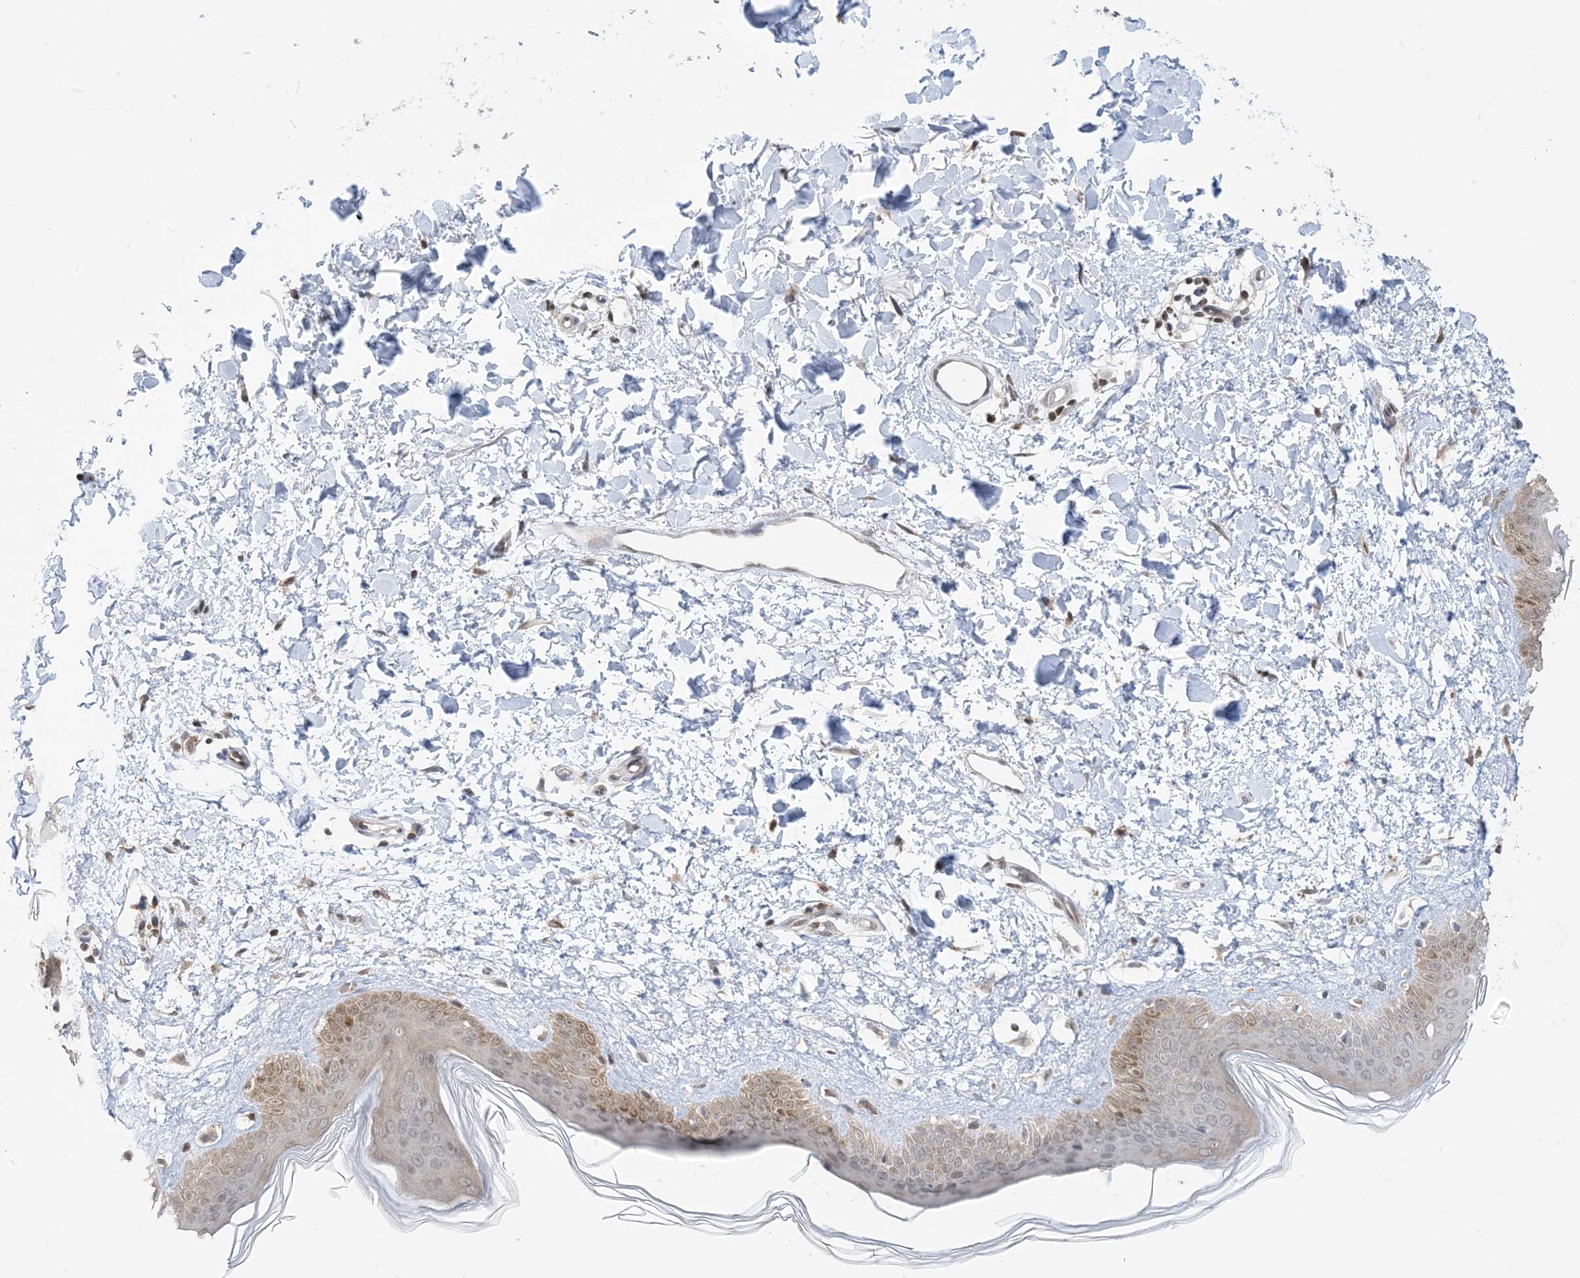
{"staining": {"intensity": "weak", "quantity": ">75%", "location": "cytoplasmic/membranous"}, "tissue": "skin", "cell_type": "Fibroblasts", "image_type": "normal", "snomed": [{"axis": "morphology", "description": "Normal tissue, NOS"}, {"axis": "topography", "description": "Skin"}], "caption": "Fibroblasts demonstrate weak cytoplasmic/membranous positivity in approximately >75% of cells in normal skin. (DAB (3,3'-diaminobenzidine) IHC, brown staining for protein, blue staining for nuclei).", "gene": "CASP4", "patient": {"sex": "female", "age": 58}}